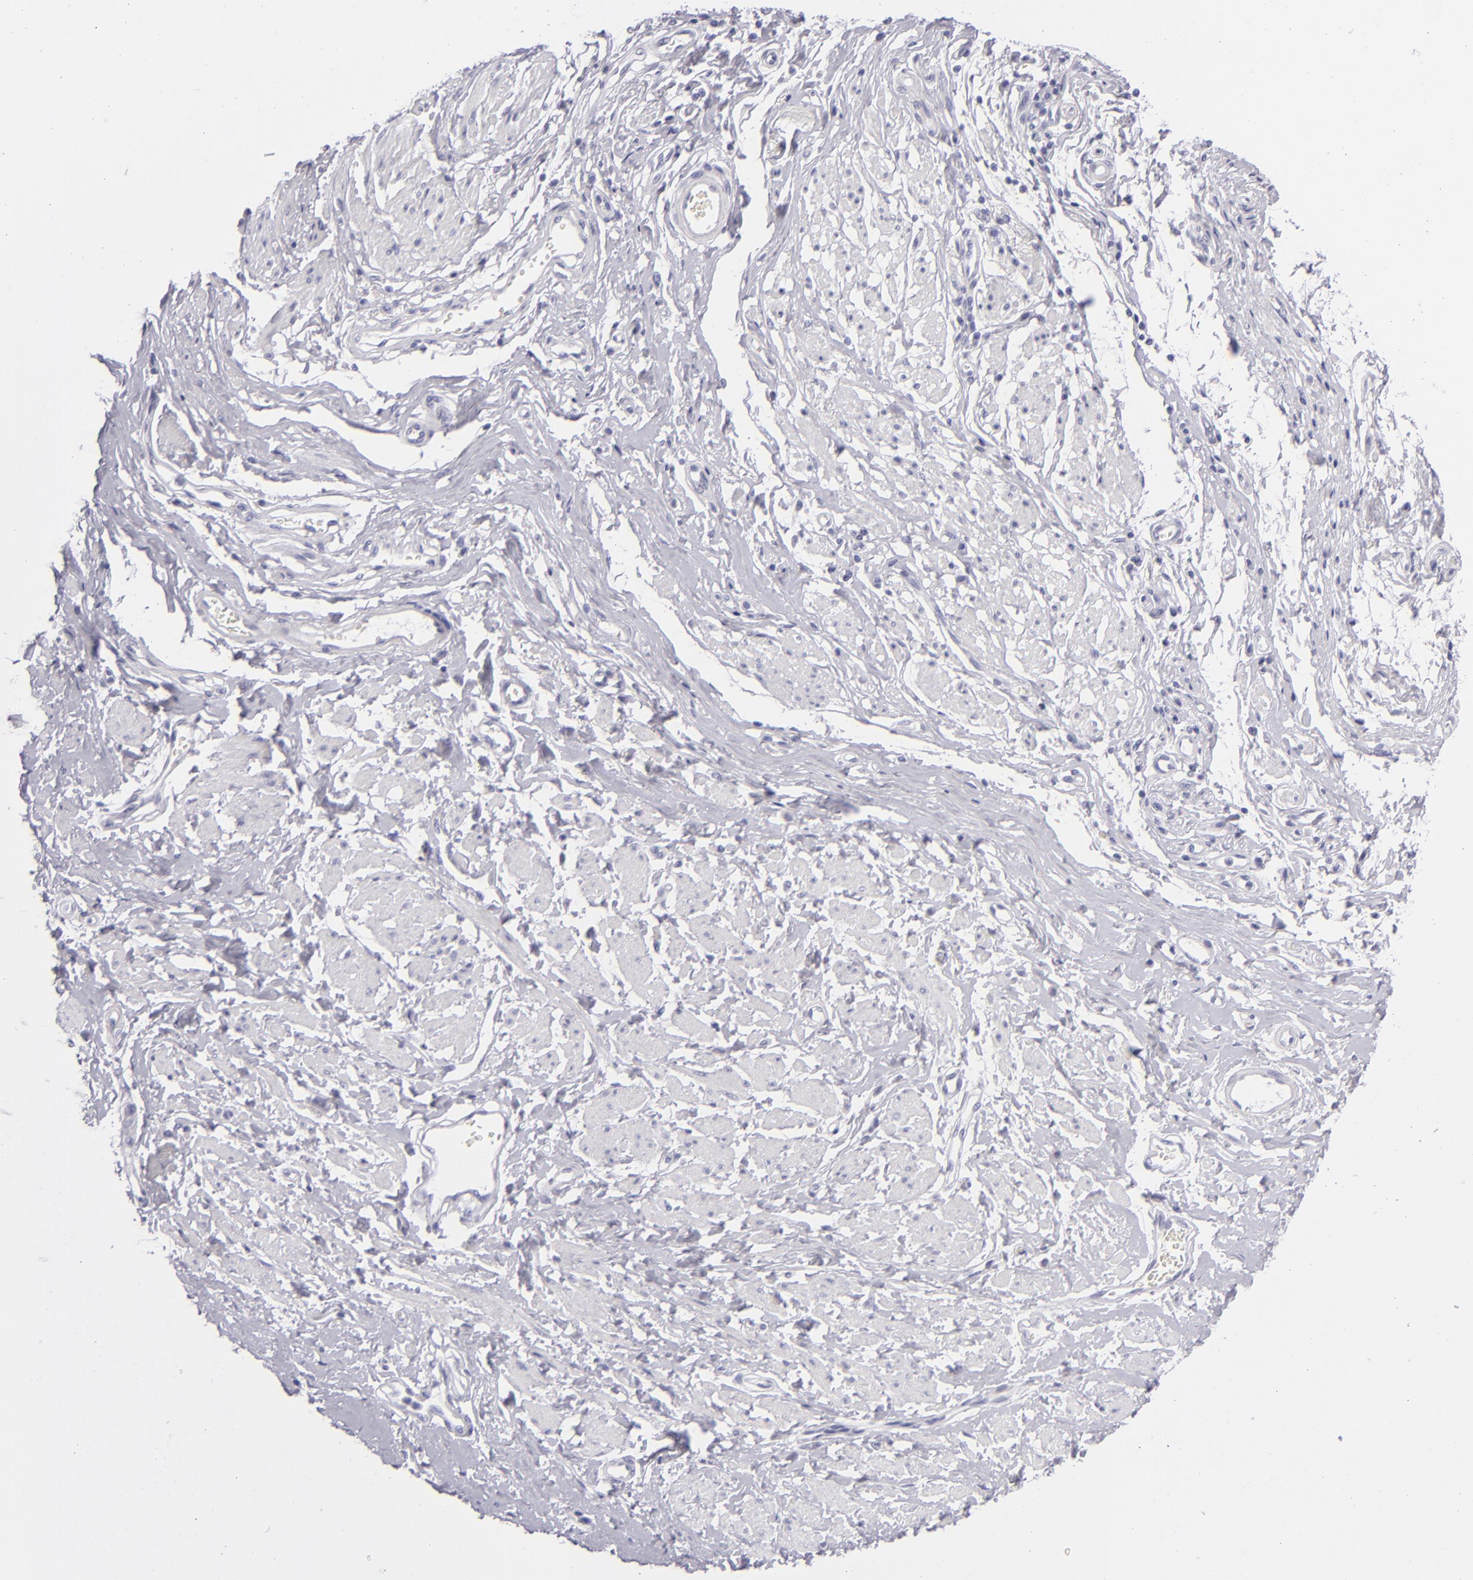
{"staining": {"intensity": "negative", "quantity": "none", "location": "none"}, "tissue": "esophagus", "cell_type": "Squamous epithelial cells", "image_type": "normal", "snomed": [{"axis": "morphology", "description": "Normal tissue, NOS"}, {"axis": "topography", "description": "Esophagus"}], "caption": "The micrograph reveals no significant expression in squamous epithelial cells of esophagus. The staining was performed using DAB to visualize the protein expression in brown, while the nuclei were stained in blue with hematoxylin (Magnification: 20x).", "gene": "VIL1", "patient": {"sex": "male", "age": 70}}